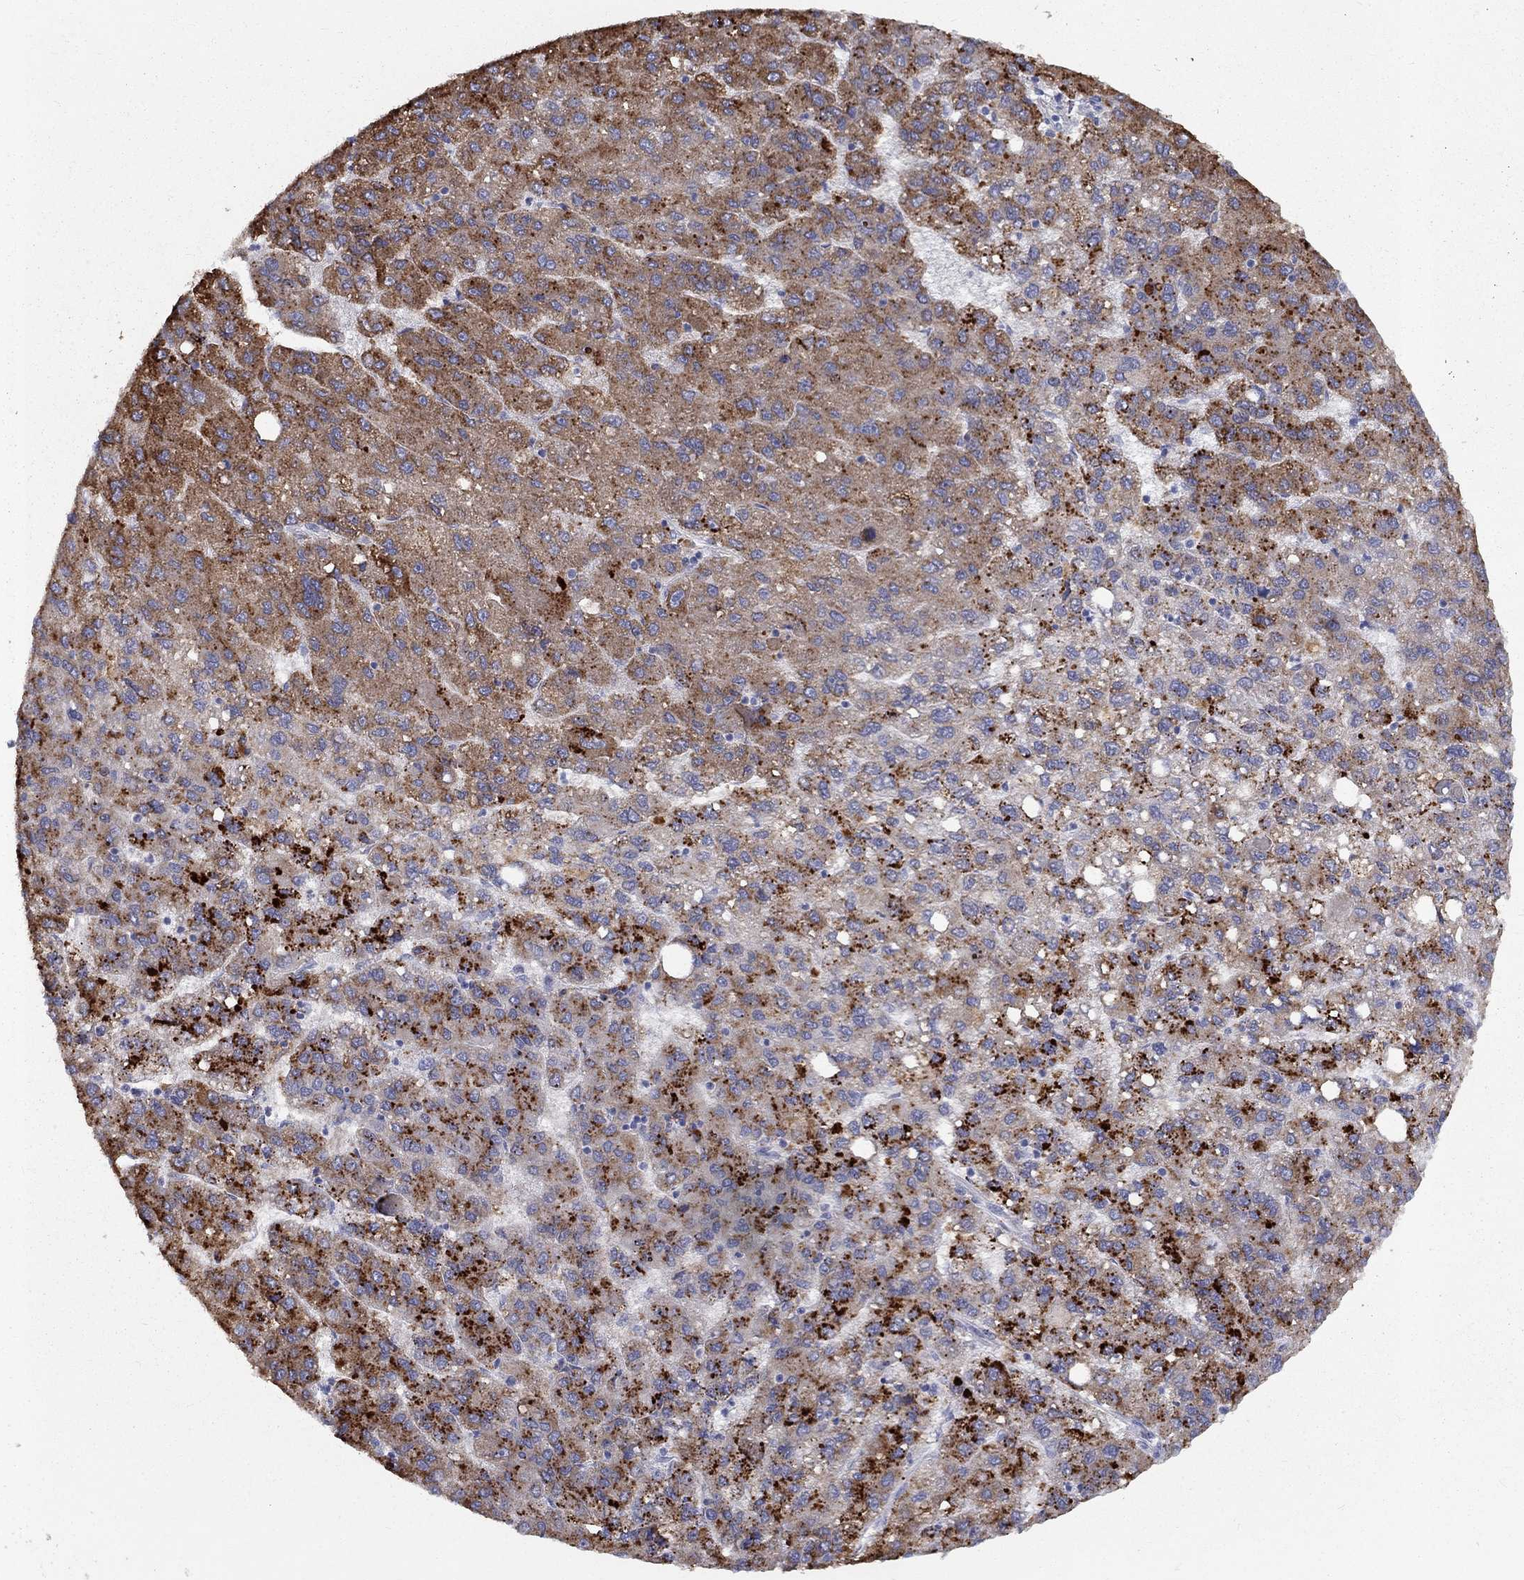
{"staining": {"intensity": "strong", "quantity": "25%-75%", "location": "cytoplasmic/membranous"}, "tissue": "liver cancer", "cell_type": "Tumor cells", "image_type": "cancer", "snomed": [{"axis": "morphology", "description": "Carcinoma, Hepatocellular, NOS"}, {"axis": "topography", "description": "Liver"}], "caption": "Hepatocellular carcinoma (liver) was stained to show a protein in brown. There is high levels of strong cytoplasmic/membranous staining in approximately 25%-75% of tumor cells. (Brightfield microscopy of DAB IHC at high magnification).", "gene": "EPDR1", "patient": {"sex": "female", "age": 82}}